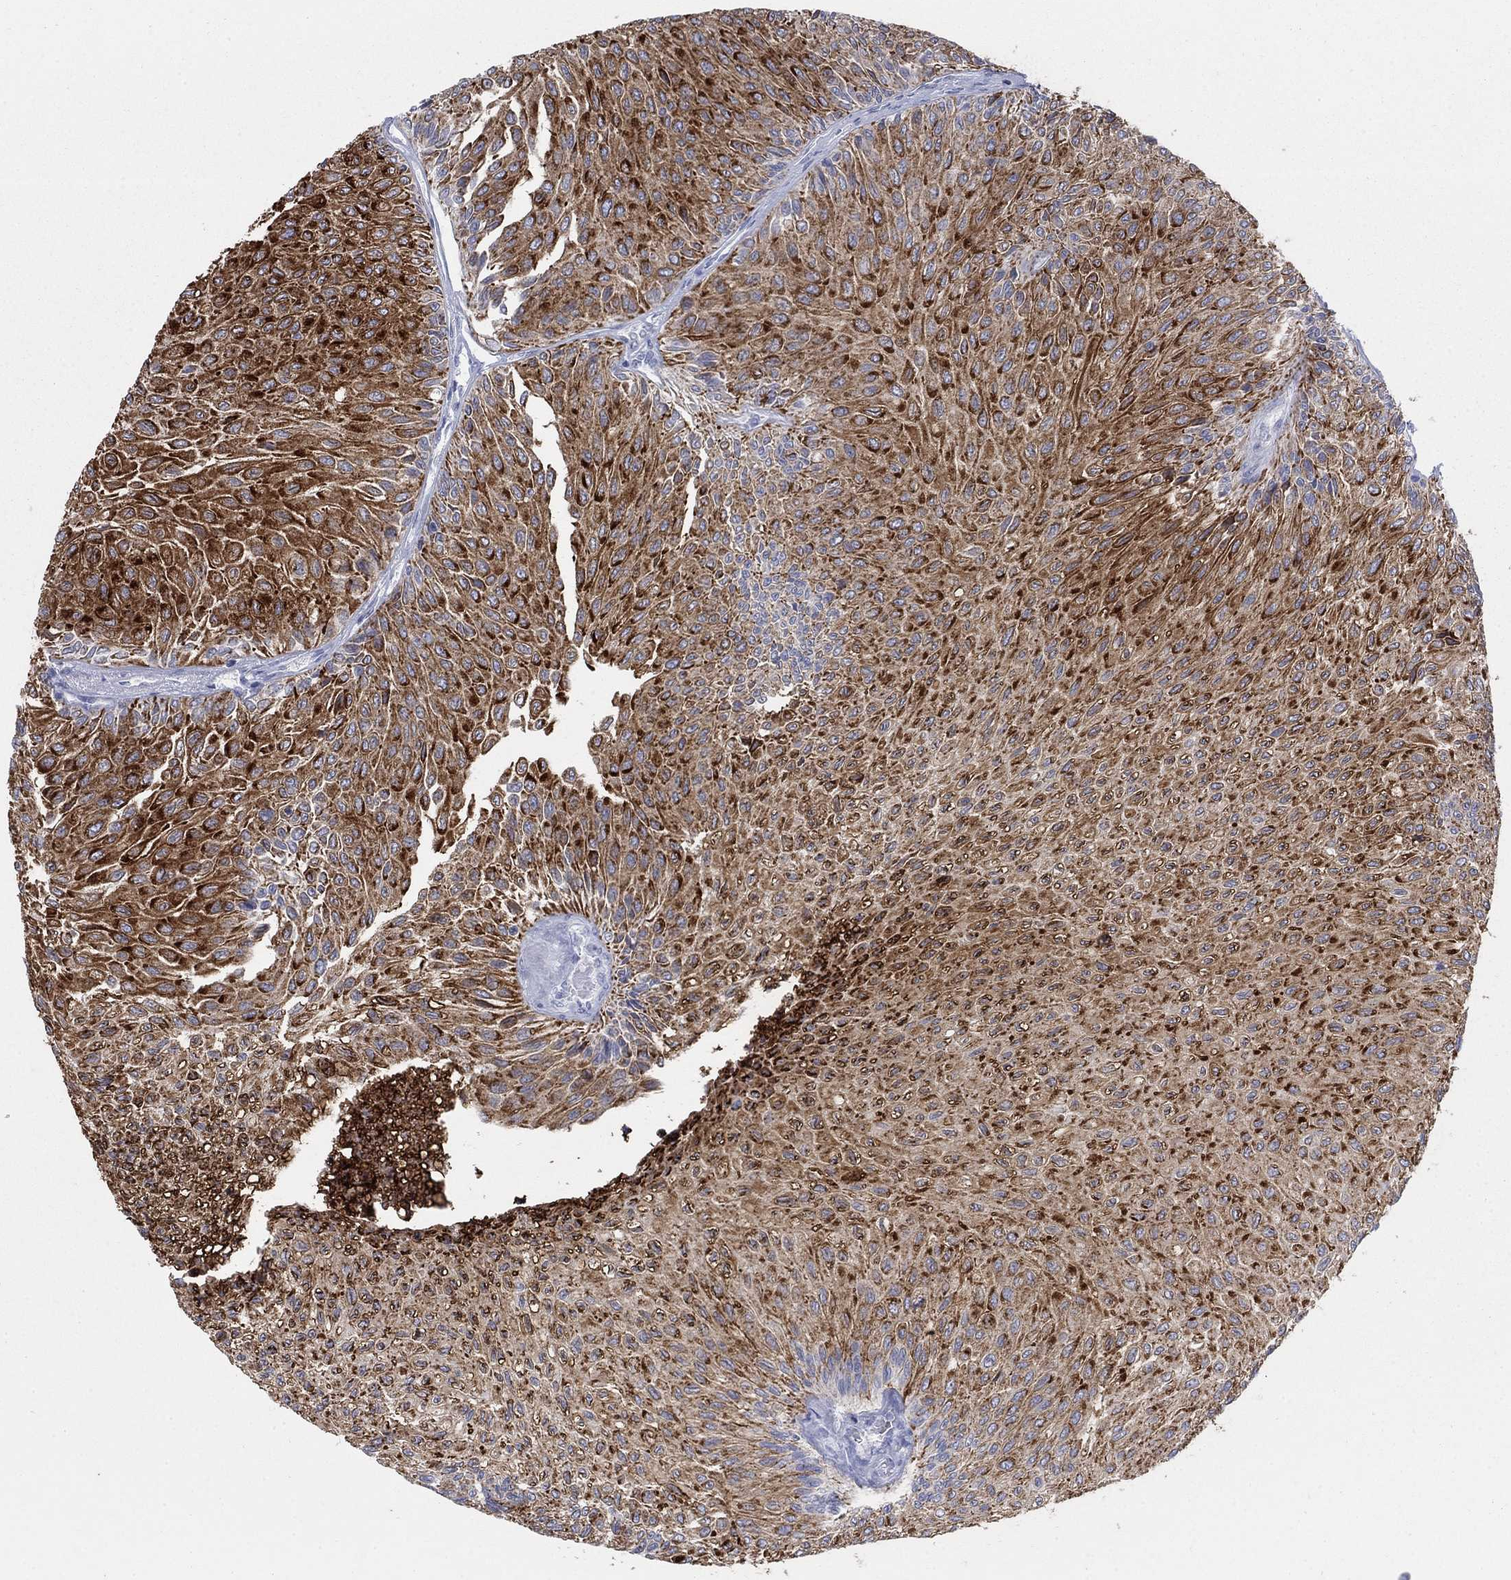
{"staining": {"intensity": "strong", "quantity": ">75%", "location": "cytoplasmic/membranous"}, "tissue": "urothelial cancer", "cell_type": "Tumor cells", "image_type": "cancer", "snomed": [{"axis": "morphology", "description": "Urothelial carcinoma, Low grade"}, {"axis": "topography", "description": "Urinary bladder"}], "caption": "Strong cytoplasmic/membranous protein expression is appreciated in about >75% of tumor cells in urothelial cancer.", "gene": "SCCPDH", "patient": {"sex": "male", "age": 78}}